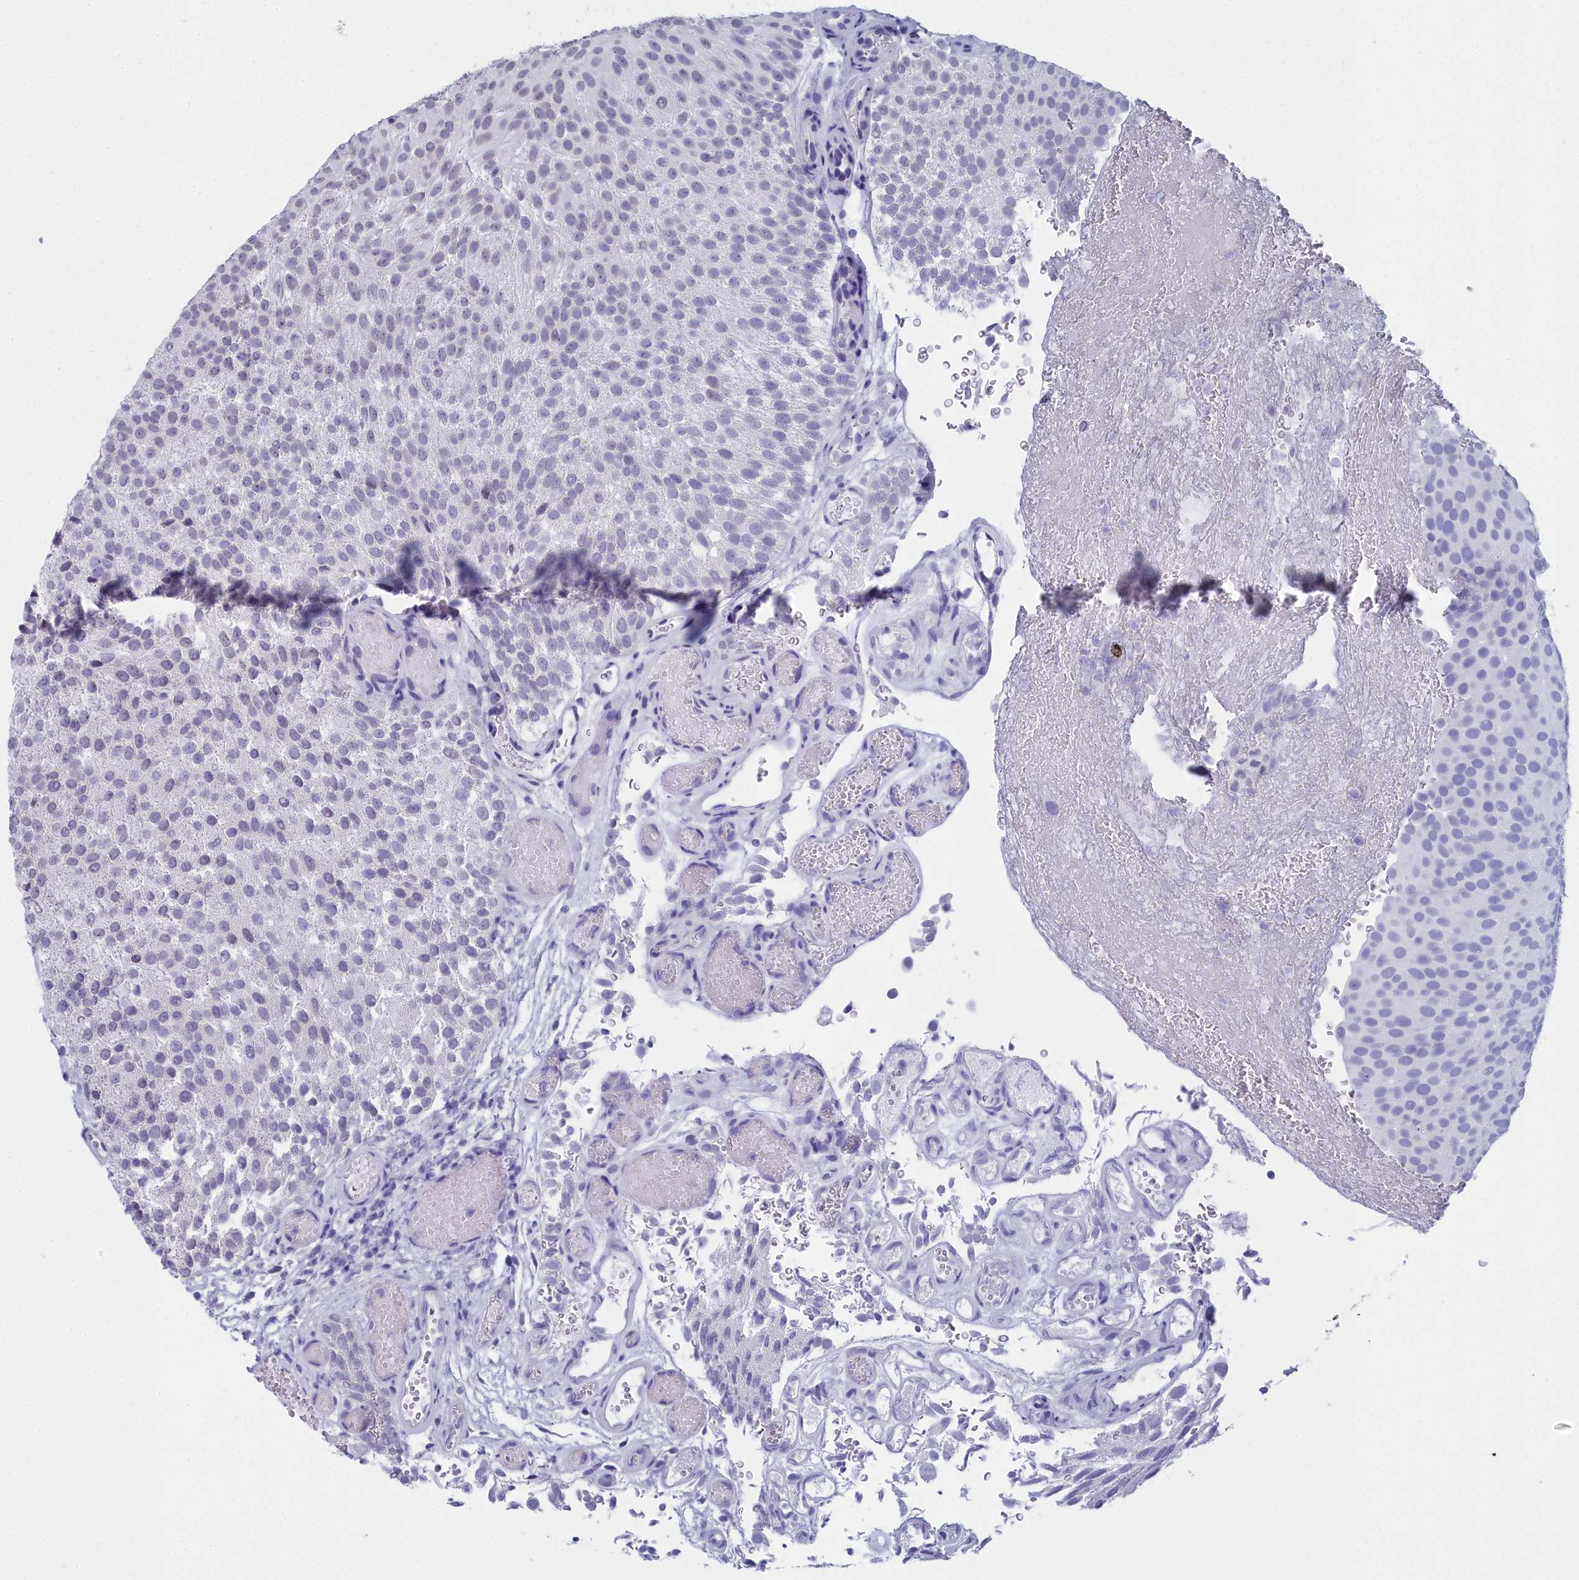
{"staining": {"intensity": "moderate", "quantity": "<25%", "location": "nuclear"}, "tissue": "urothelial cancer", "cell_type": "Tumor cells", "image_type": "cancer", "snomed": [{"axis": "morphology", "description": "Urothelial carcinoma, Low grade"}, {"axis": "topography", "description": "Urinary bladder"}], "caption": "Human urothelial cancer stained with a protein marker shows moderate staining in tumor cells.", "gene": "CCDC97", "patient": {"sex": "male", "age": 78}}